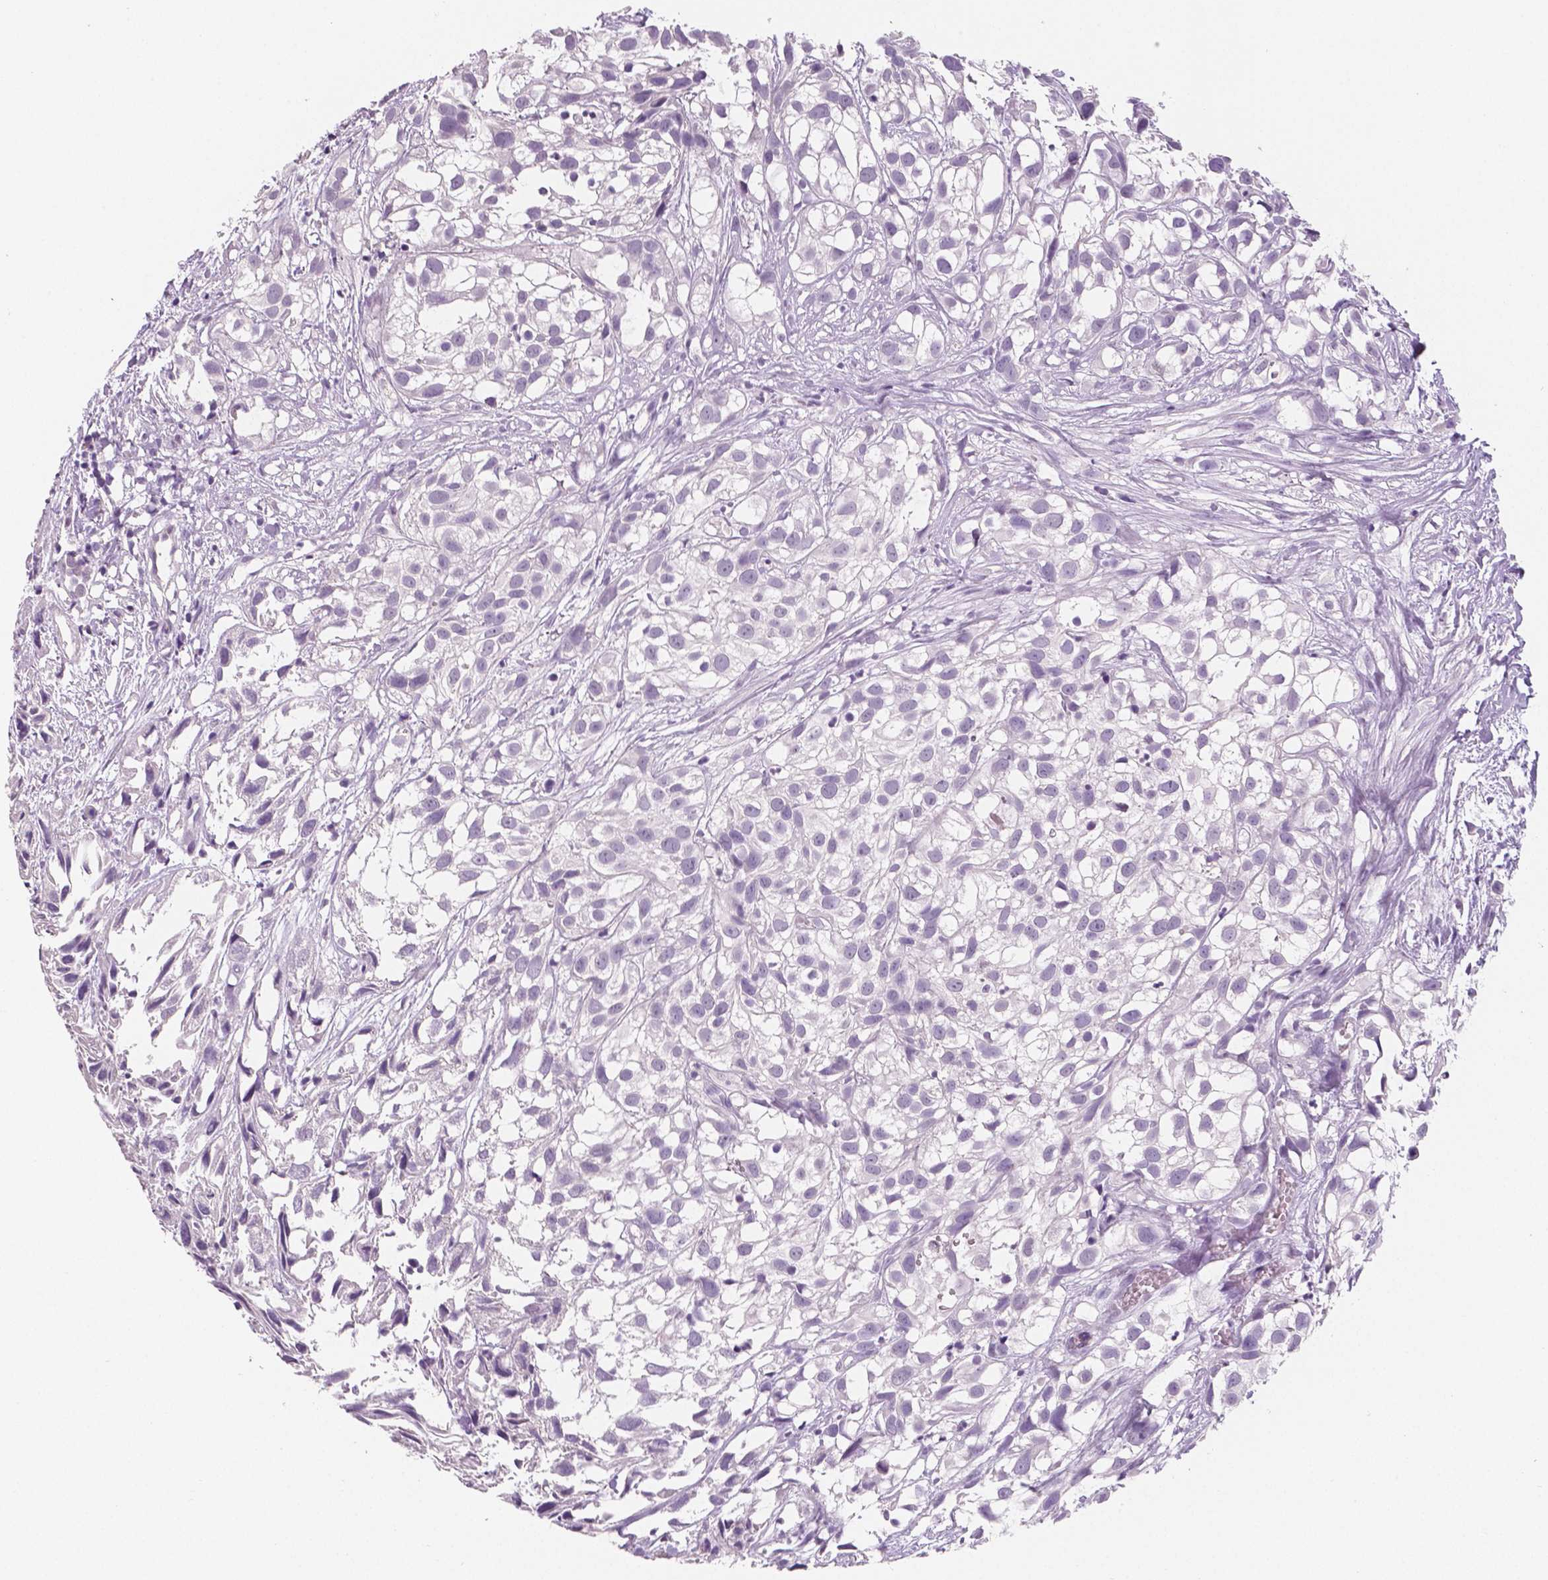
{"staining": {"intensity": "negative", "quantity": "none", "location": "none"}, "tissue": "urothelial cancer", "cell_type": "Tumor cells", "image_type": "cancer", "snomed": [{"axis": "morphology", "description": "Urothelial carcinoma, High grade"}, {"axis": "topography", "description": "Urinary bladder"}], "caption": "Immunohistochemical staining of urothelial carcinoma (high-grade) displays no significant expression in tumor cells.", "gene": "TSPAN7", "patient": {"sex": "male", "age": 56}}